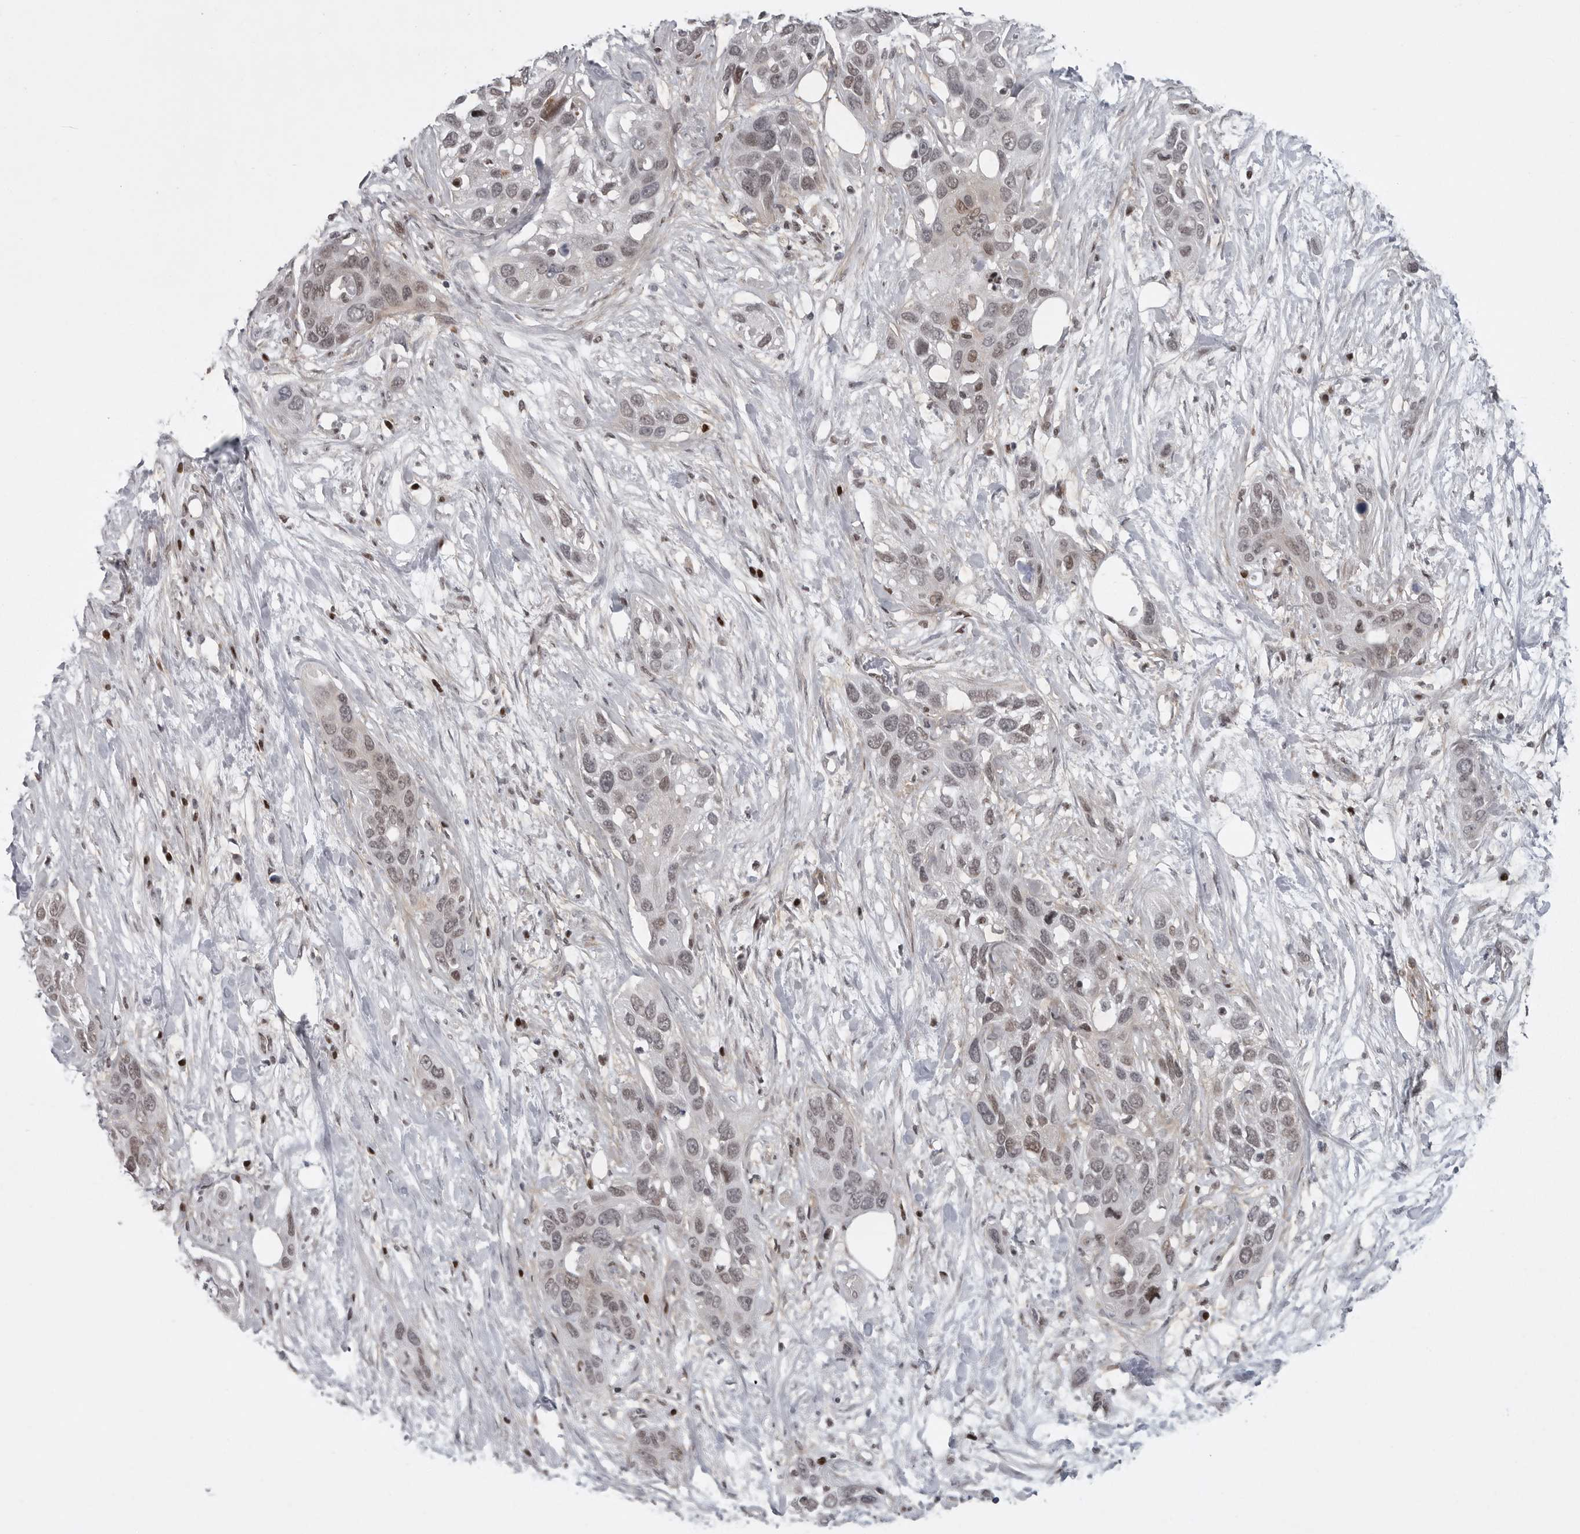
{"staining": {"intensity": "weak", "quantity": "25%-75%", "location": "nuclear"}, "tissue": "pancreatic cancer", "cell_type": "Tumor cells", "image_type": "cancer", "snomed": [{"axis": "morphology", "description": "Adenocarcinoma, NOS"}, {"axis": "topography", "description": "Pancreas"}], "caption": "A histopathology image showing weak nuclear staining in approximately 25%-75% of tumor cells in pancreatic adenocarcinoma, as visualized by brown immunohistochemical staining.", "gene": "HMGN3", "patient": {"sex": "female", "age": 60}}